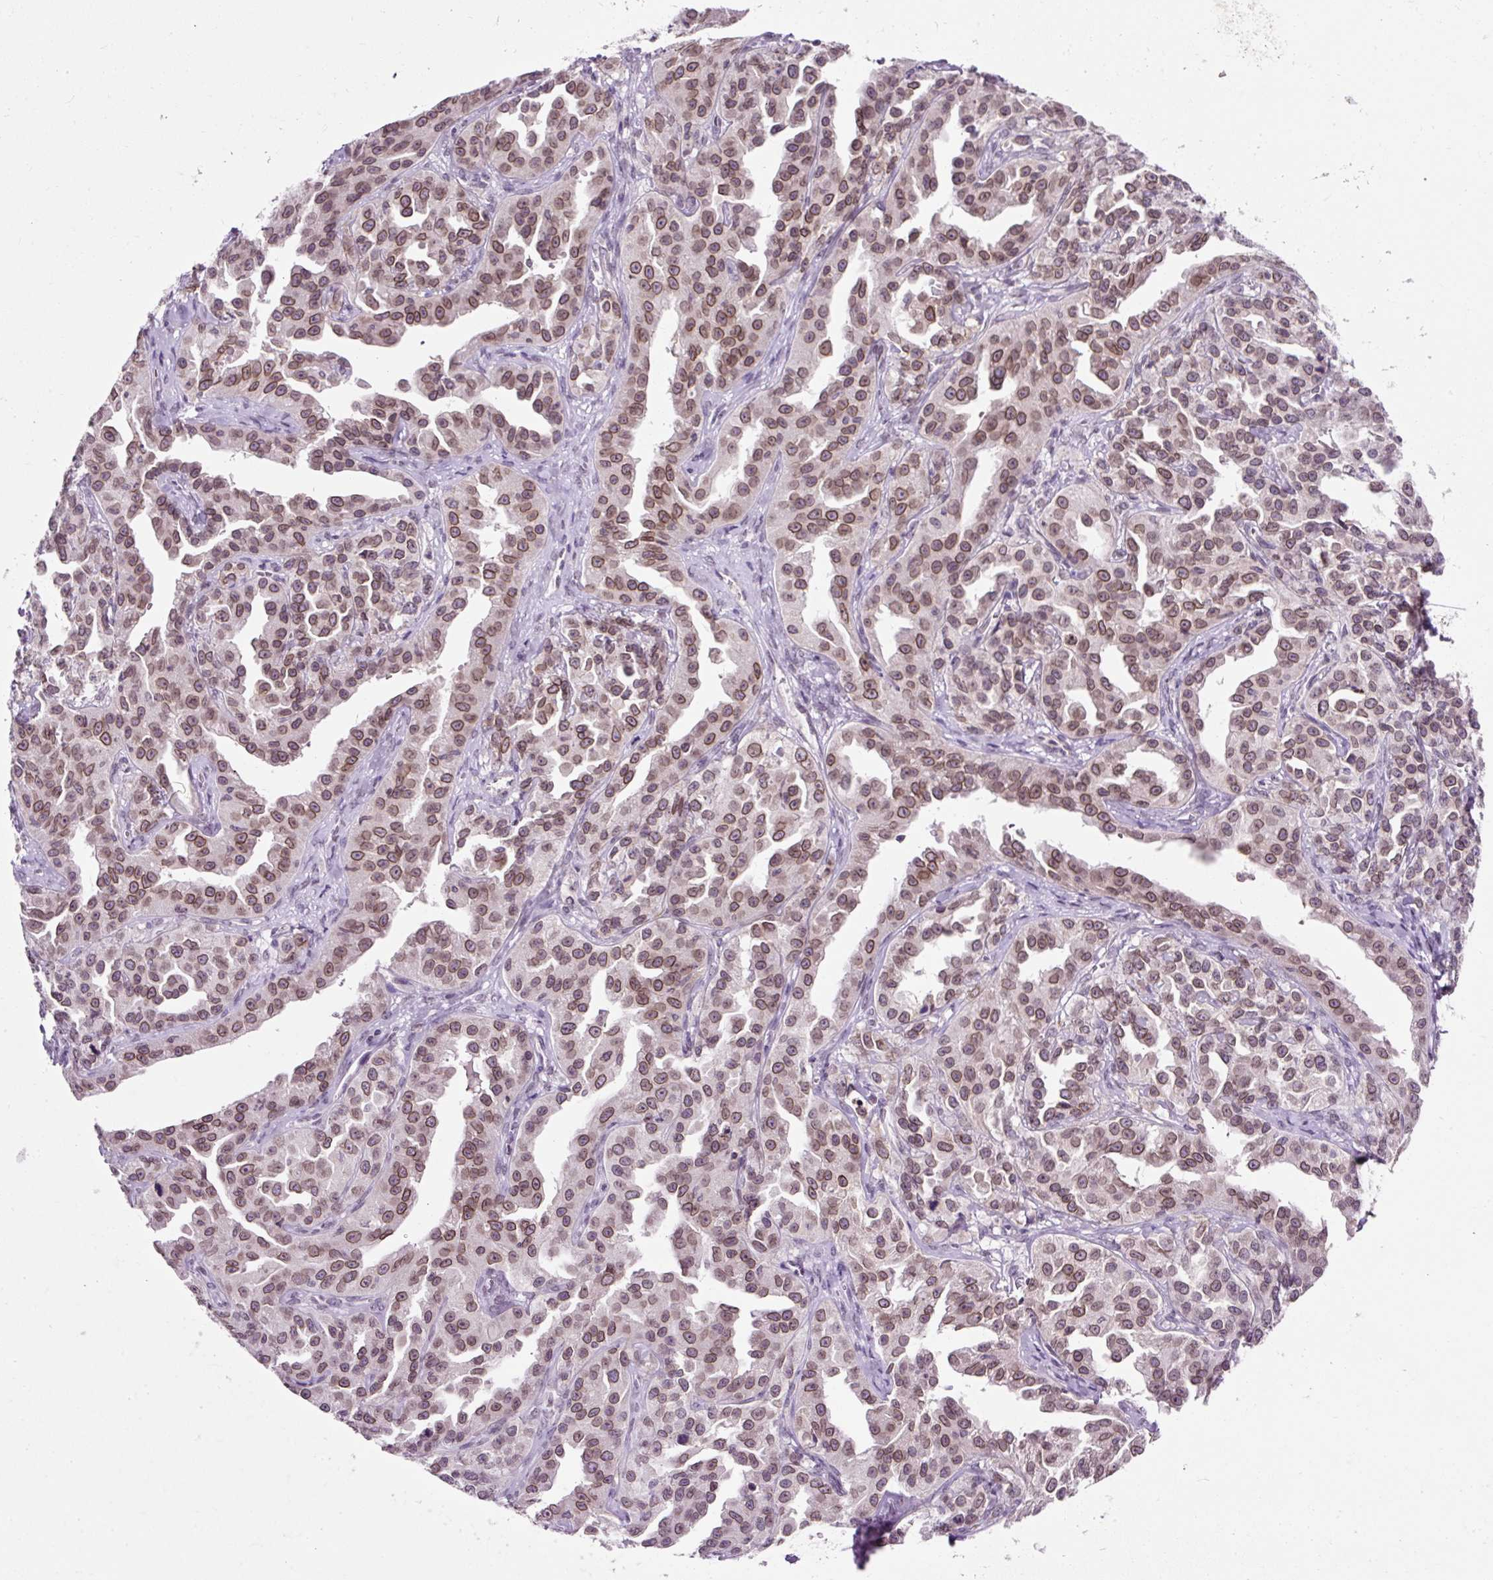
{"staining": {"intensity": "moderate", "quantity": ">75%", "location": "cytoplasmic/membranous,nuclear"}, "tissue": "ovarian cancer", "cell_type": "Tumor cells", "image_type": "cancer", "snomed": [{"axis": "morphology", "description": "Cystadenocarcinoma, serous, NOS"}, {"axis": "topography", "description": "Ovary"}], "caption": "Moderate cytoplasmic/membranous and nuclear expression is present in approximately >75% of tumor cells in ovarian cancer.", "gene": "ZNF610", "patient": {"sex": "female", "age": 75}}